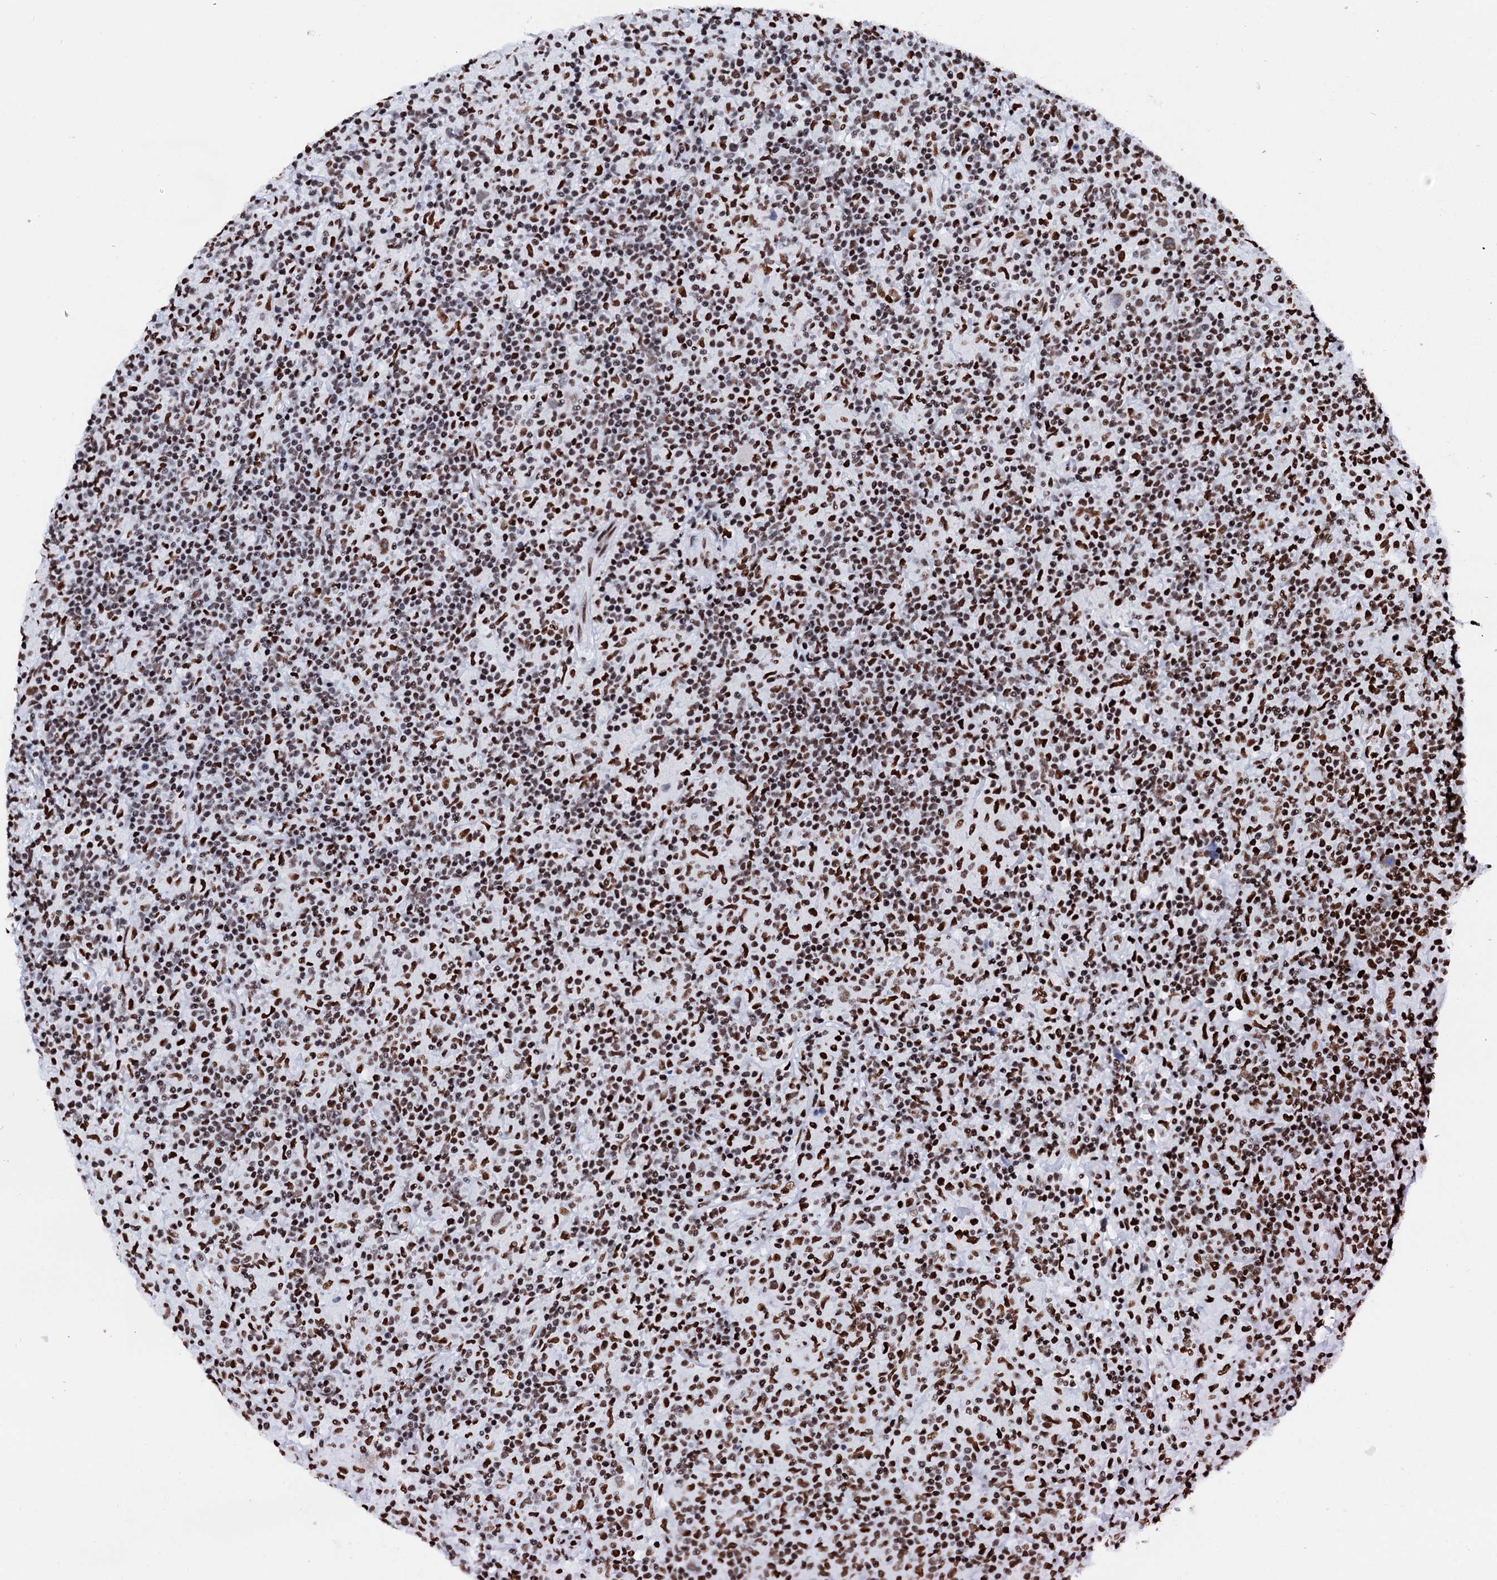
{"staining": {"intensity": "moderate", "quantity": "25%-75%", "location": "nuclear"}, "tissue": "lymphoma", "cell_type": "Tumor cells", "image_type": "cancer", "snomed": [{"axis": "morphology", "description": "Hodgkin's disease, NOS"}, {"axis": "topography", "description": "Lymph node"}], "caption": "Brown immunohistochemical staining in lymphoma shows moderate nuclear positivity in about 25%-75% of tumor cells.", "gene": "RALY", "patient": {"sex": "male", "age": 70}}